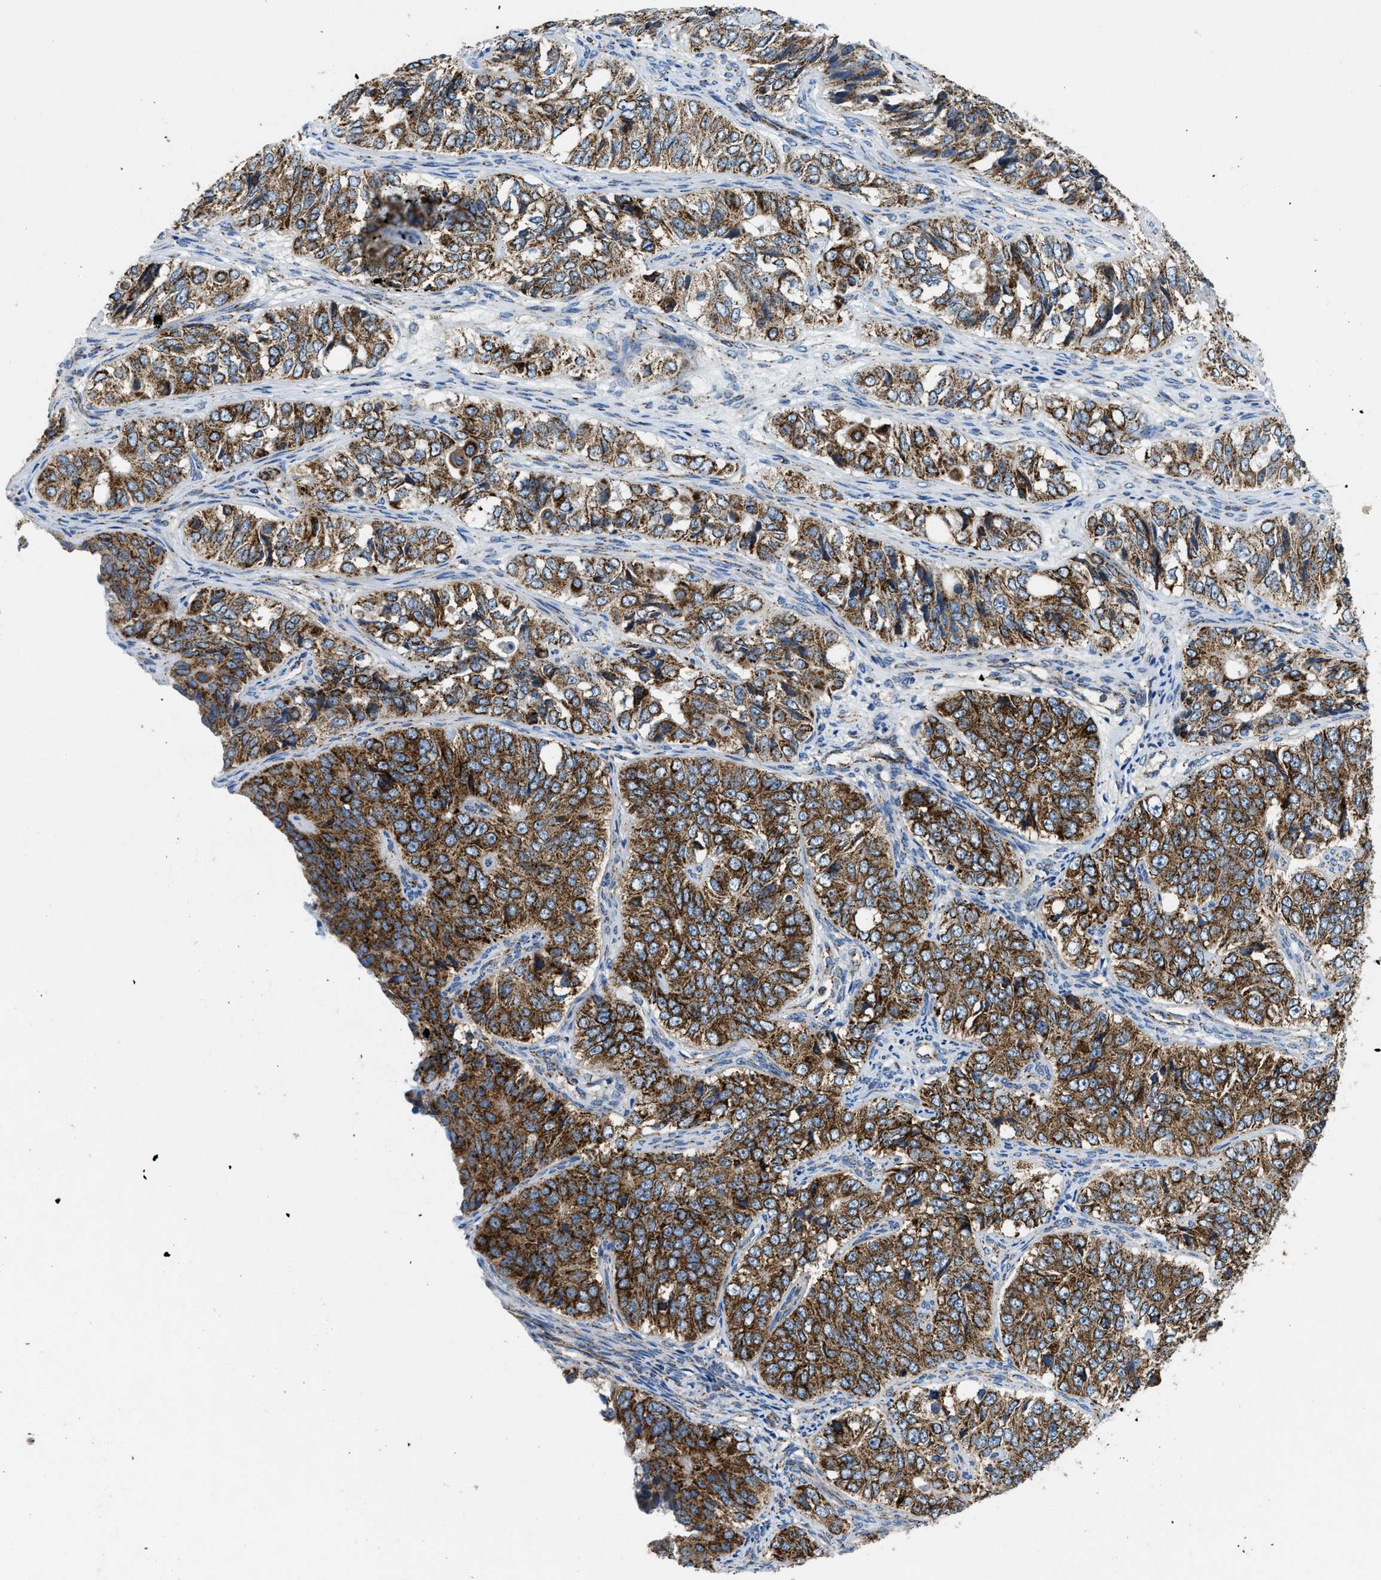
{"staining": {"intensity": "strong", "quantity": ">75%", "location": "cytoplasmic/membranous"}, "tissue": "ovarian cancer", "cell_type": "Tumor cells", "image_type": "cancer", "snomed": [{"axis": "morphology", "description": "Carcinoma, endometroid"}, {"axis": "topography", "description": "Ovary"}], "caption": "Strong cytoplasmic/membranous staining is present in about >75% of tumor cells in ovarian cancer.", "gene": "STK33", "patient": {"sex": "female", "age": 51}}